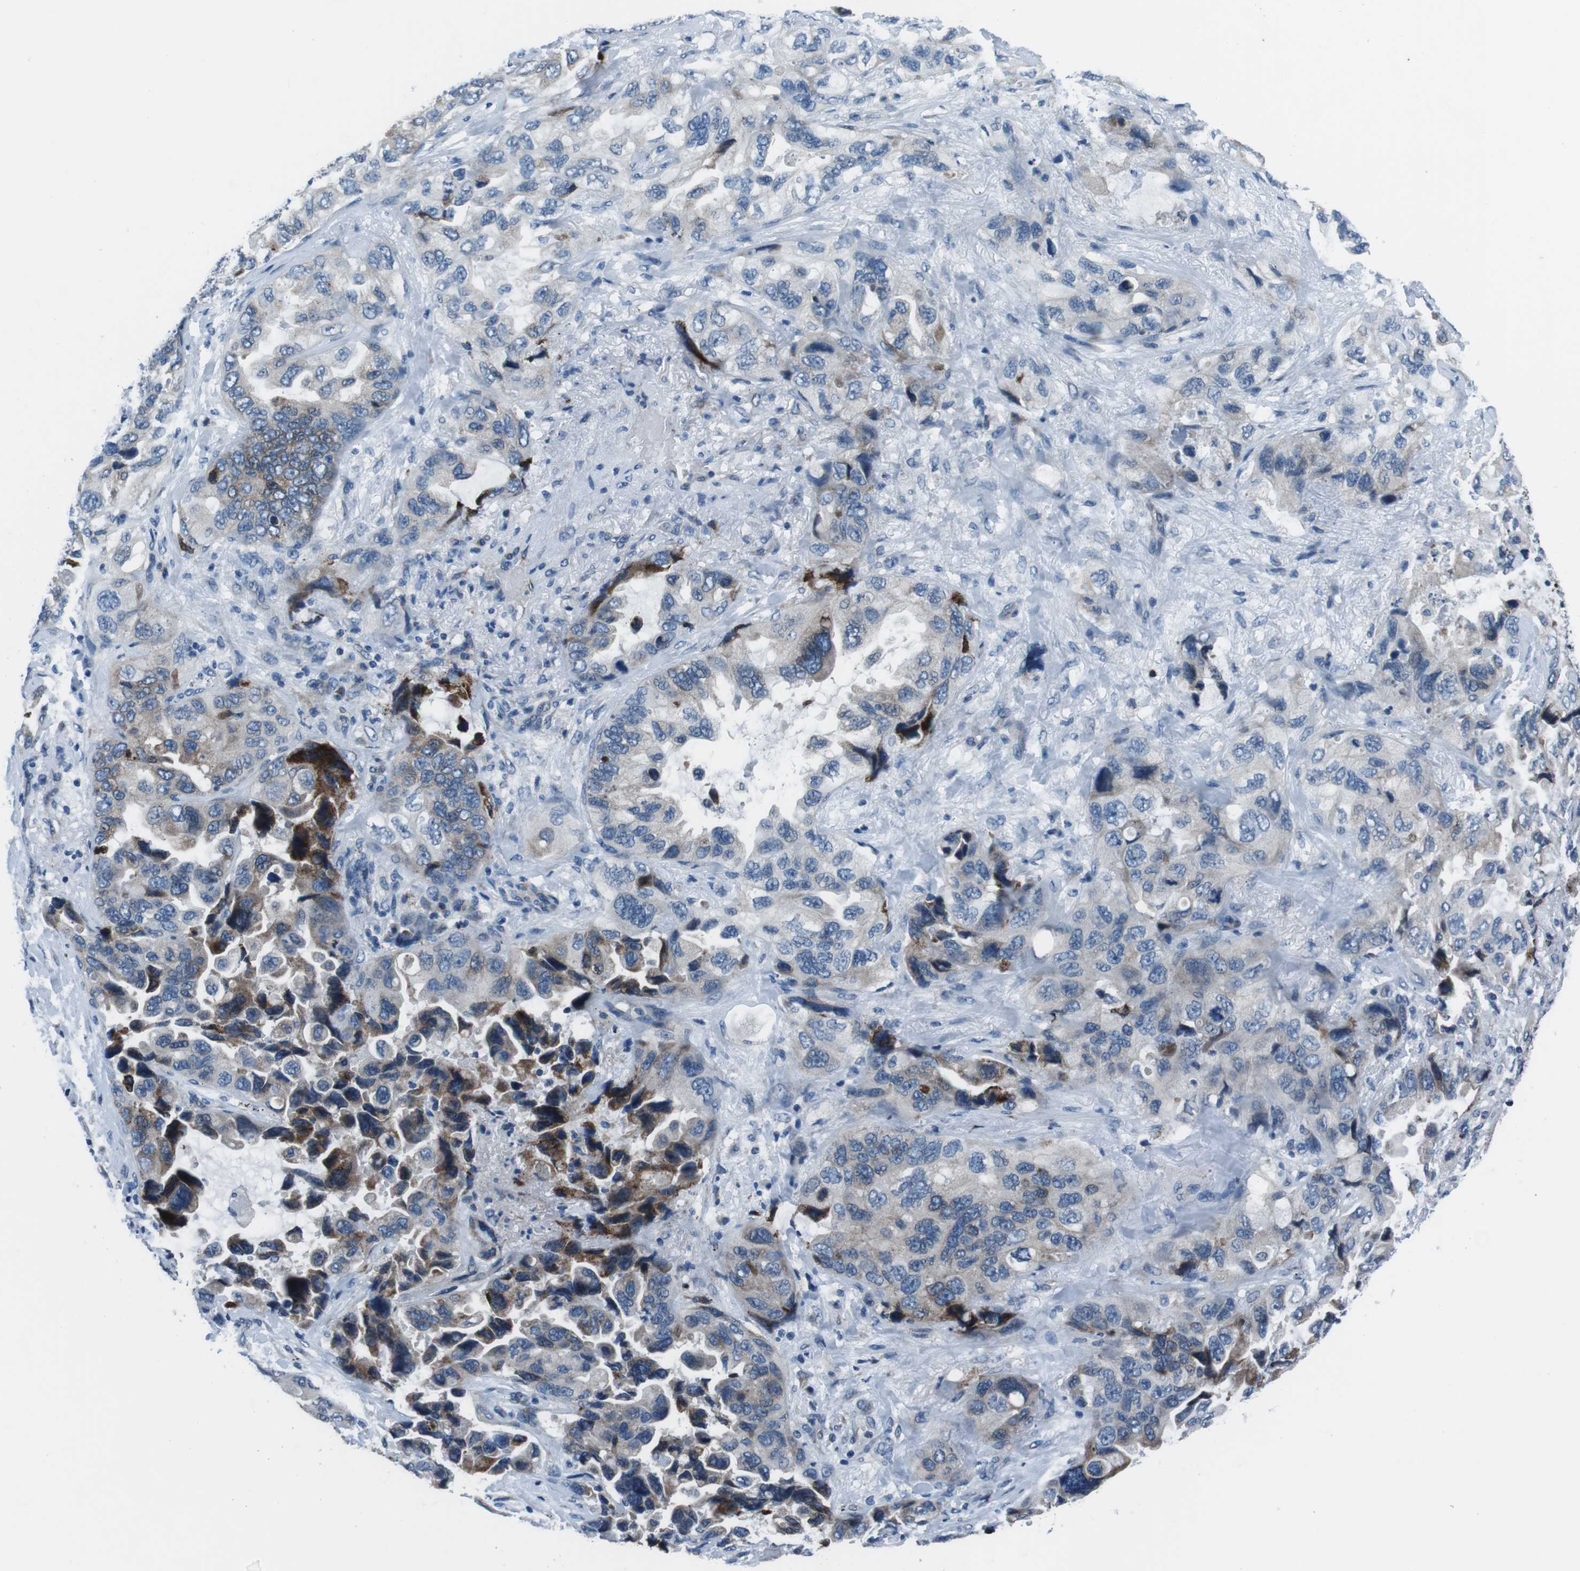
{"staining": {"intensity": "moderate", "quantity": "<25%", "location": "cytoplasmic/membranous"}, "tissue": "lung cancer", "cell_type": "Tumor cells", "image_type": "cancer", "snomed": [{"axis": "morphology", "description": "Squamous cell carcinoma, NOS"}, {"axis": "topography", "description": "Lung"}], "caption": "IHC (DAB (3,3'-diaminobenzidine)) staining of lung cancer exhibits moderate cytoplasmic/membranous protein expression in approximately <25% of tumor cells.", "gene": "NUCB2", "patient": {"sex": "female", "age": 73}}